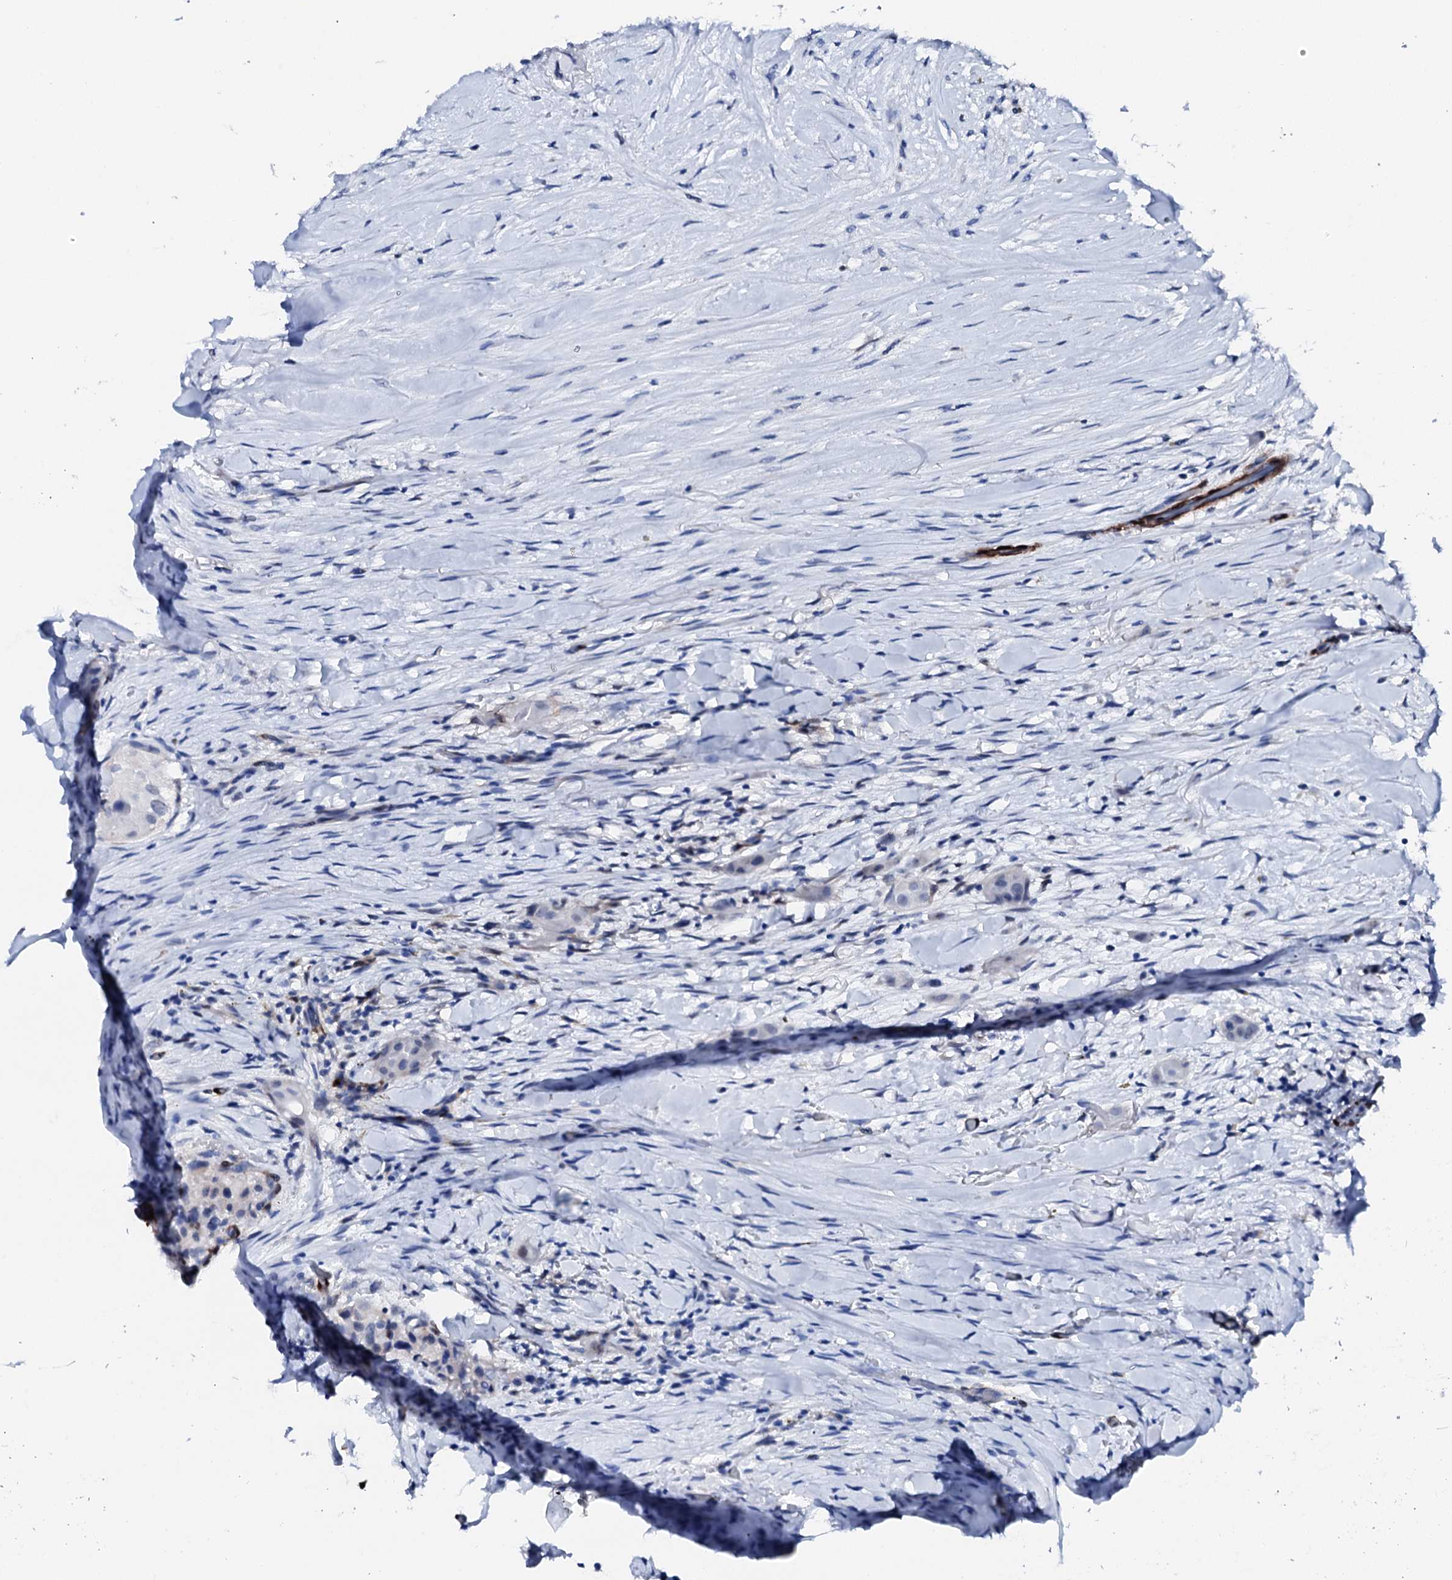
{"staining": {"intensity": "negative", "quantity": "none", "location": "none"}, "tissue": "thyroid cancer", "cell_type": "Tumor cells", "image_type": "cancer", "snomed": [{"axis": "morphology", "description": "Papillary adenocarcinoma, NOS"}, {"axis": "topography", "description": "Thyroid gland"}], "caption": "This histopathology image is of thyroid cancer (papillary adenocarcinoma) stained with immunohistochemistry (IHC) to label a protein in brown with the nuclei are counter-stained blue. There is no staining in tumor cells.", "gene": "NRIP2", "patient": {"sex": "female", "age": 59}}